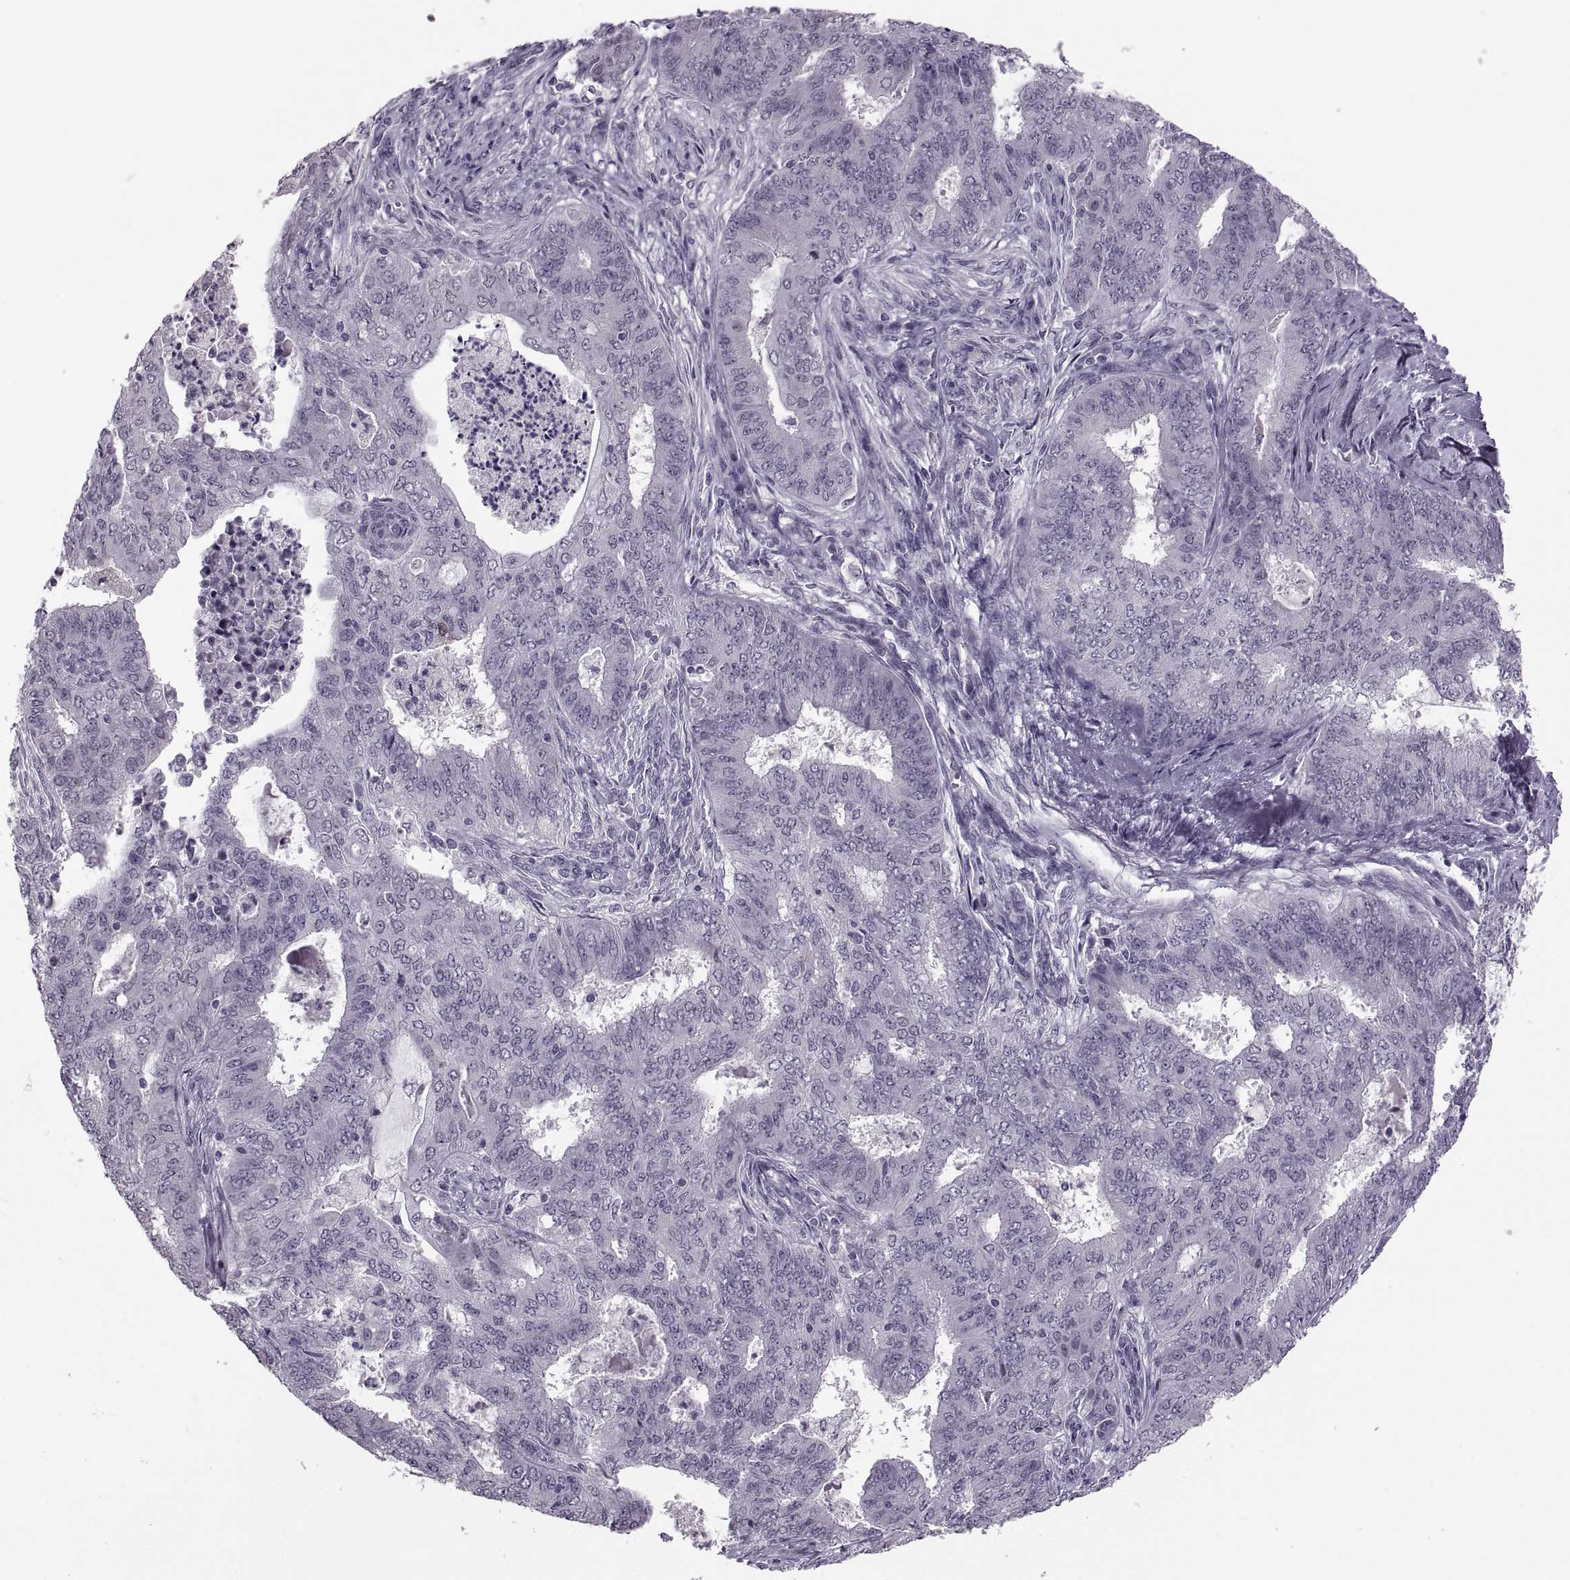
{"staining": {"intensity": "negative", "quantity": "none", "location": "none"}, "tissue": "endometrial cancer", "cell_type": "Tumor cells", "image_type": "cancer", "snomed": [{"axis": "morphology", "description": "Adenocarcinoma, NOS"}, {"axis": "topography", "description": "Endometrium"}], "caption": "Image shows no significant protein staining in tumor cells of endometrial cancer (adenocarcinoma).", "gene": "PAGE5", "patient": {"sex": "female", "age": 62}}